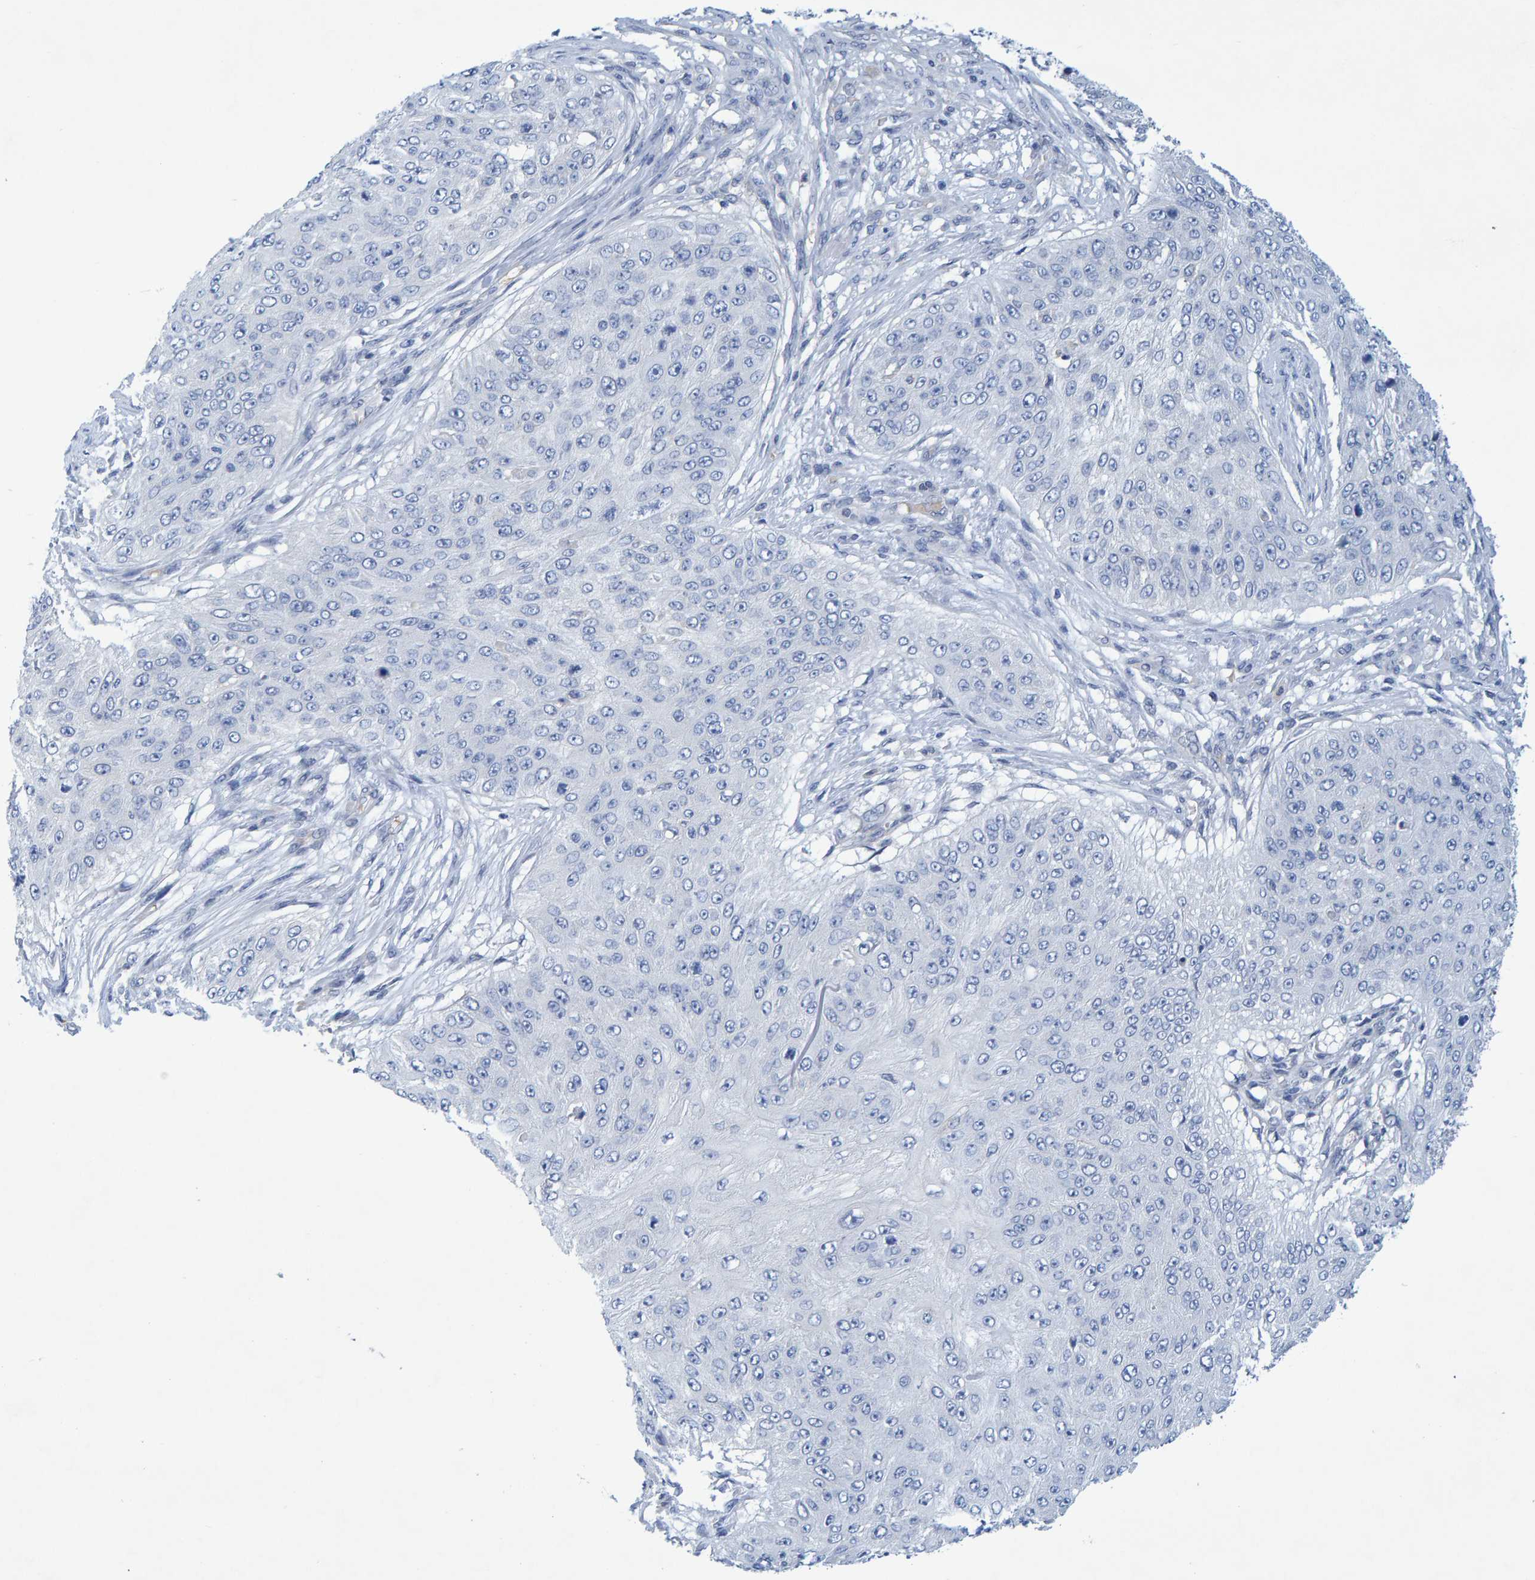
{"staining": {"intensity": "negative", "quantity": "none", "location": "none"}, "tissue": "skin cancer", "cell_type": "Tumor cells", "image_type": "cancer", "snomed": [{"axis": "morphology", "description": "Squamous cell carcinoma, NOS"}, {"axis": "topography", "description": "Skin"}], "caption": "A micrograph of squamous cell carcinoma (skin) stained for a protein exhibits no brown staining in tumor cells.", "gene": "ALAD", "patient": {"sex": "female", "age": 80}}